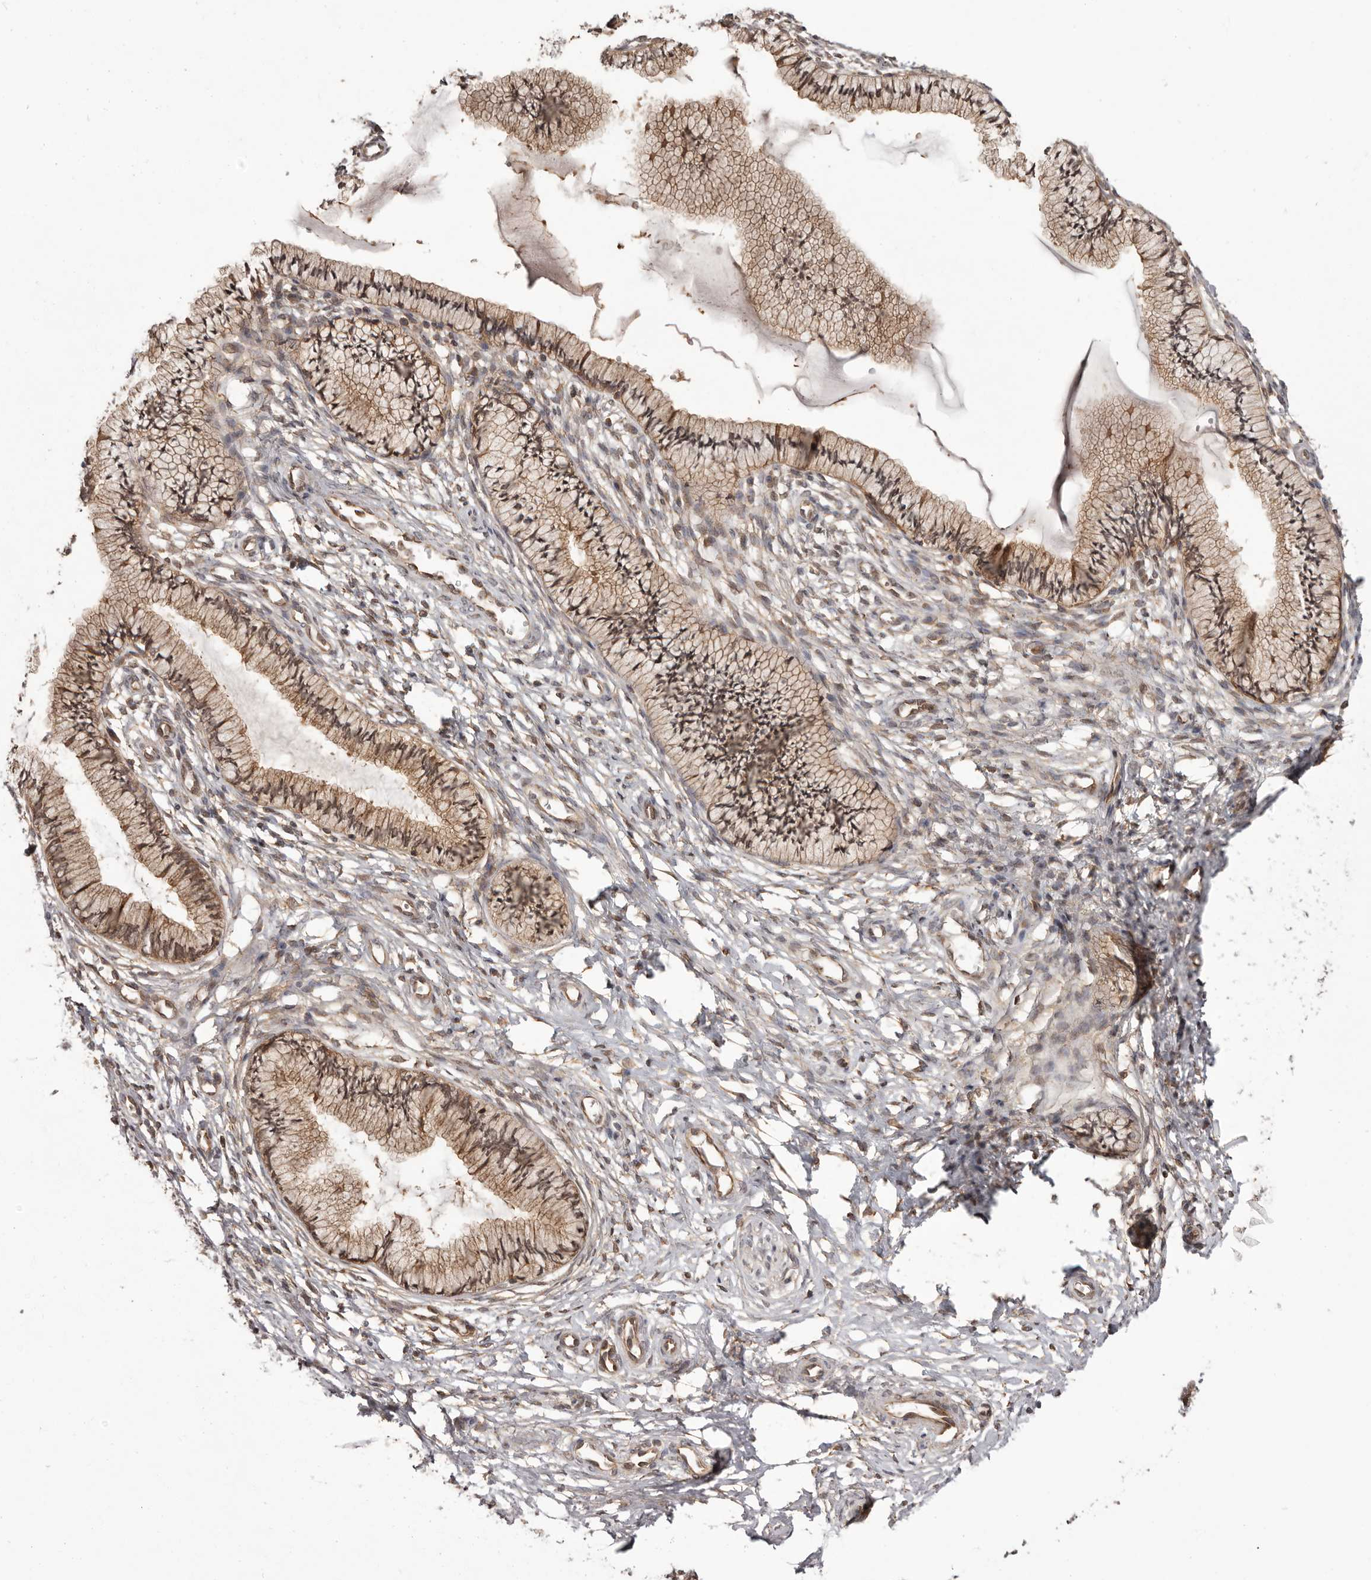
{"staining": {"intensity": "moderate", "quantity": "25%-75%", "location": "cytoplasmic/membranous"}, "tissue": "cervix", "cell_type": "Glandular cells", "image_type": "normal", "snomed": [{"axis": "morphology", "description": "Normal tissue, NOS"}, {"axis": "topography", "description": "Cervix"}], "caption": "Protein expression analysis of unremarkable human cervix reveals moderate cytoplasmic/membranous expression in about 25%-75% of glandular cells.", "gene": "NFKBIA", "patient": {"sex": "female", "age": 36}}